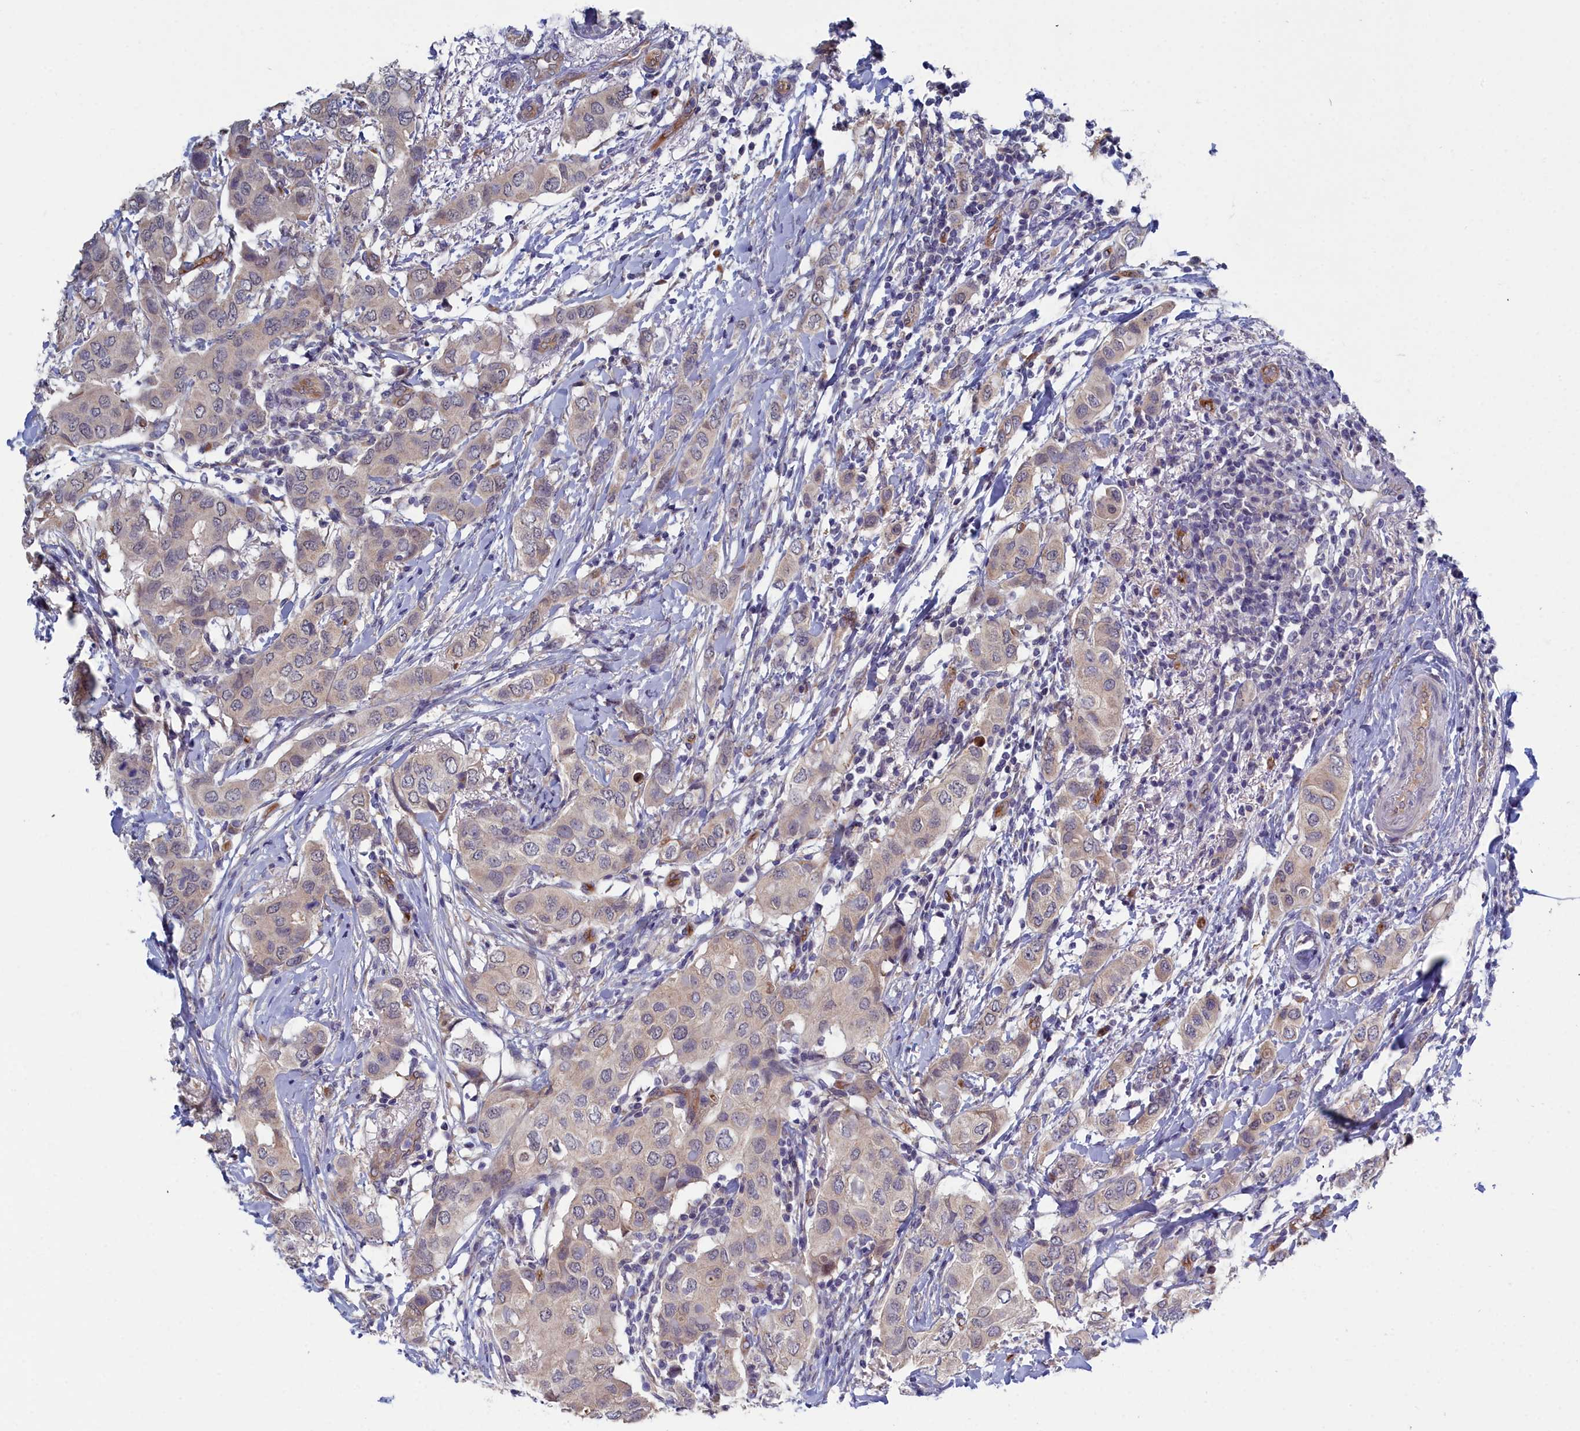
{"staining": {"intensity": "negative", "quantity": "none", "location": "none"}, "tissue": "breast cancer", "cell_type": "Tumor cells", "image_type": "cancer", "snomed": [{"axis": "morphology", "description": "Lobular carcinoma"}, {"axis": "topography", "description": "Breast"}], "caption": "Tumor cells are negative for protein expression in human breast lobular carcinoma.", "gene": "RDX", "patient": {"sex": "female", "age": 51}}